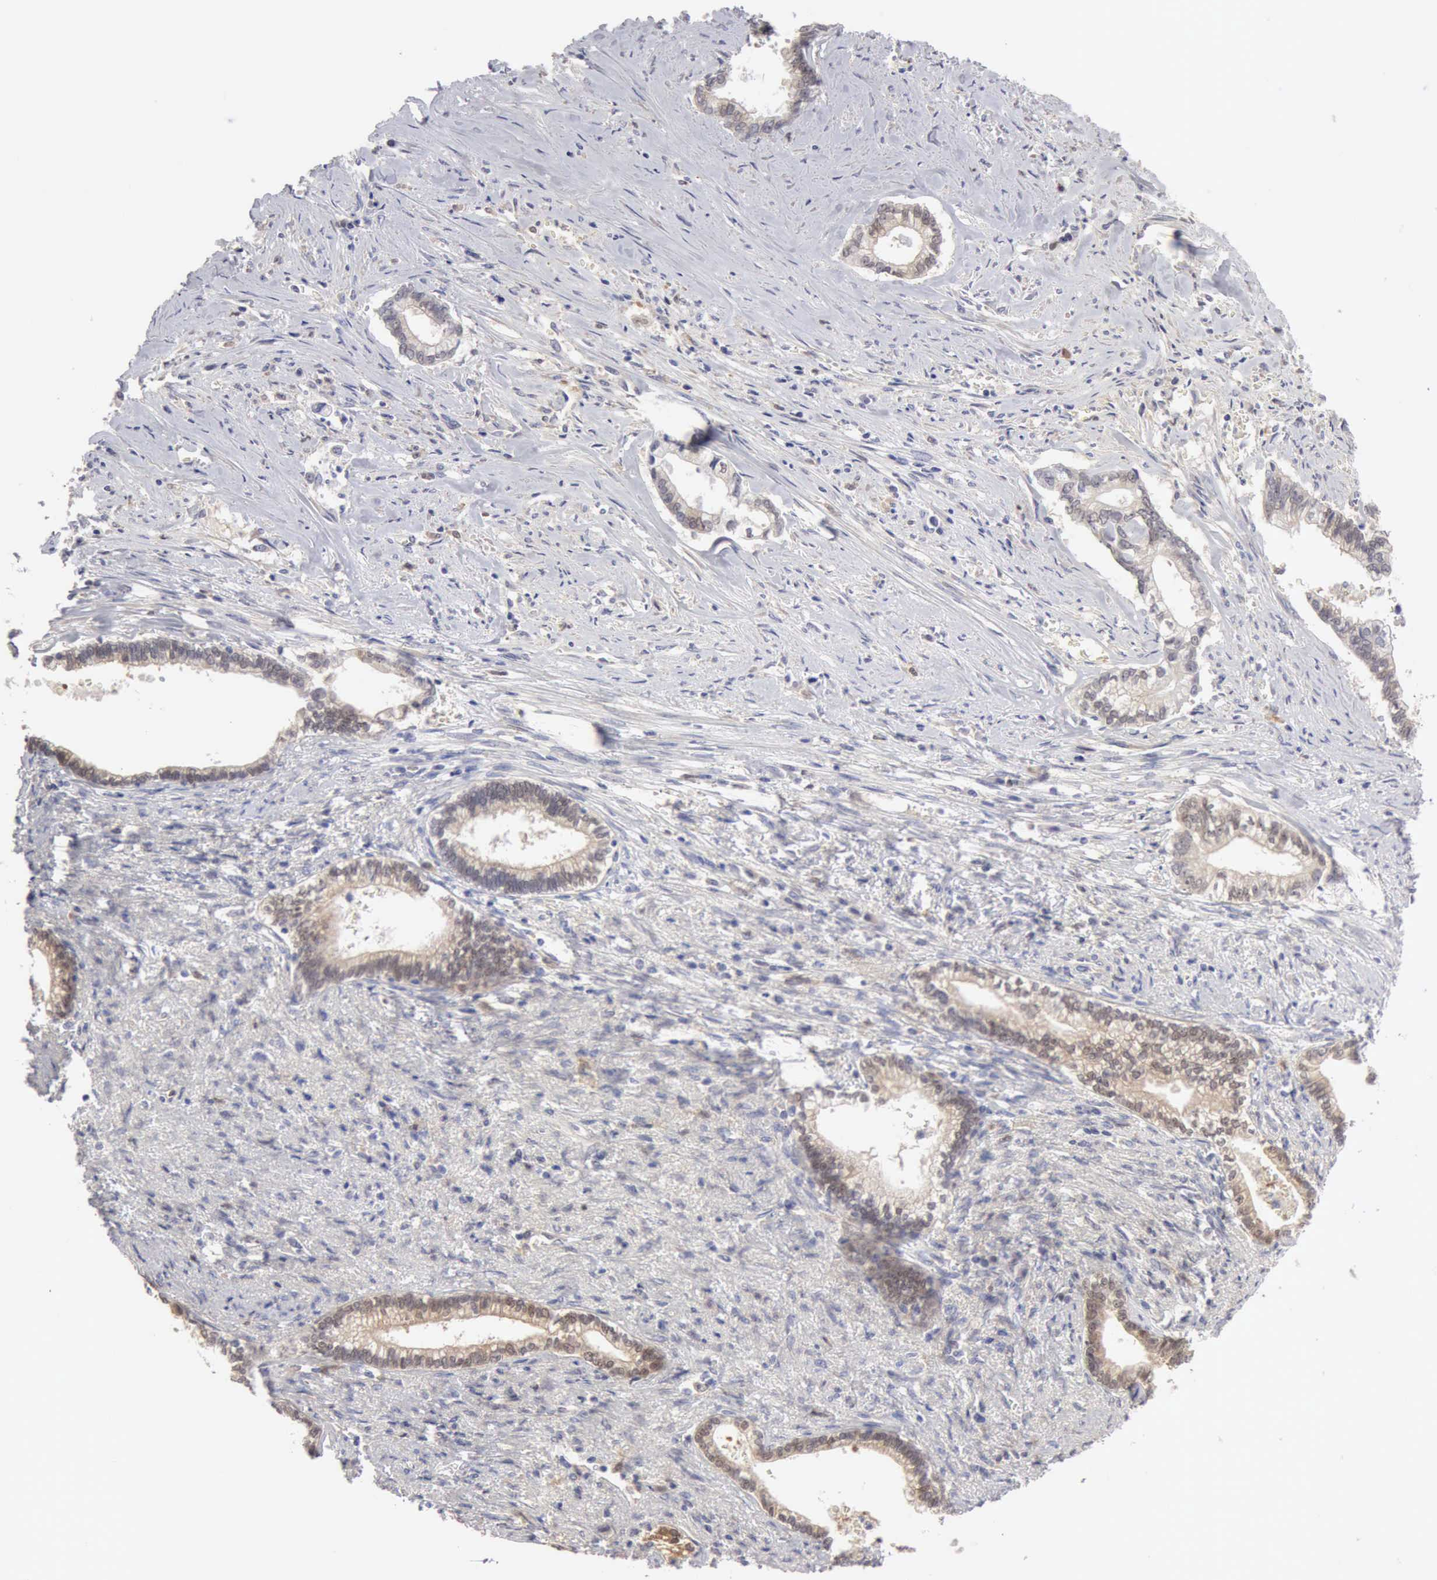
{"staining": {"intensity": "weak", "quantity": ">75%", "location": "cytoplasmic/membranous"}, "tissue": "liver cancer", "cell_type": "Tumor cells", "image_type": "cancer", "snomed": [{"axis": "morphology", "description": "Cholangiocarcinoma"}, {"axis": "topography", "description": "Liver"}], "caption": "Protein analysis of liver cancer tissue demonstrates weak cytoplasmic/membranous positivity in about >75% of tumor cells.", "gene": "PTGR2", "patient": {"sex": "male", "age": 57}}